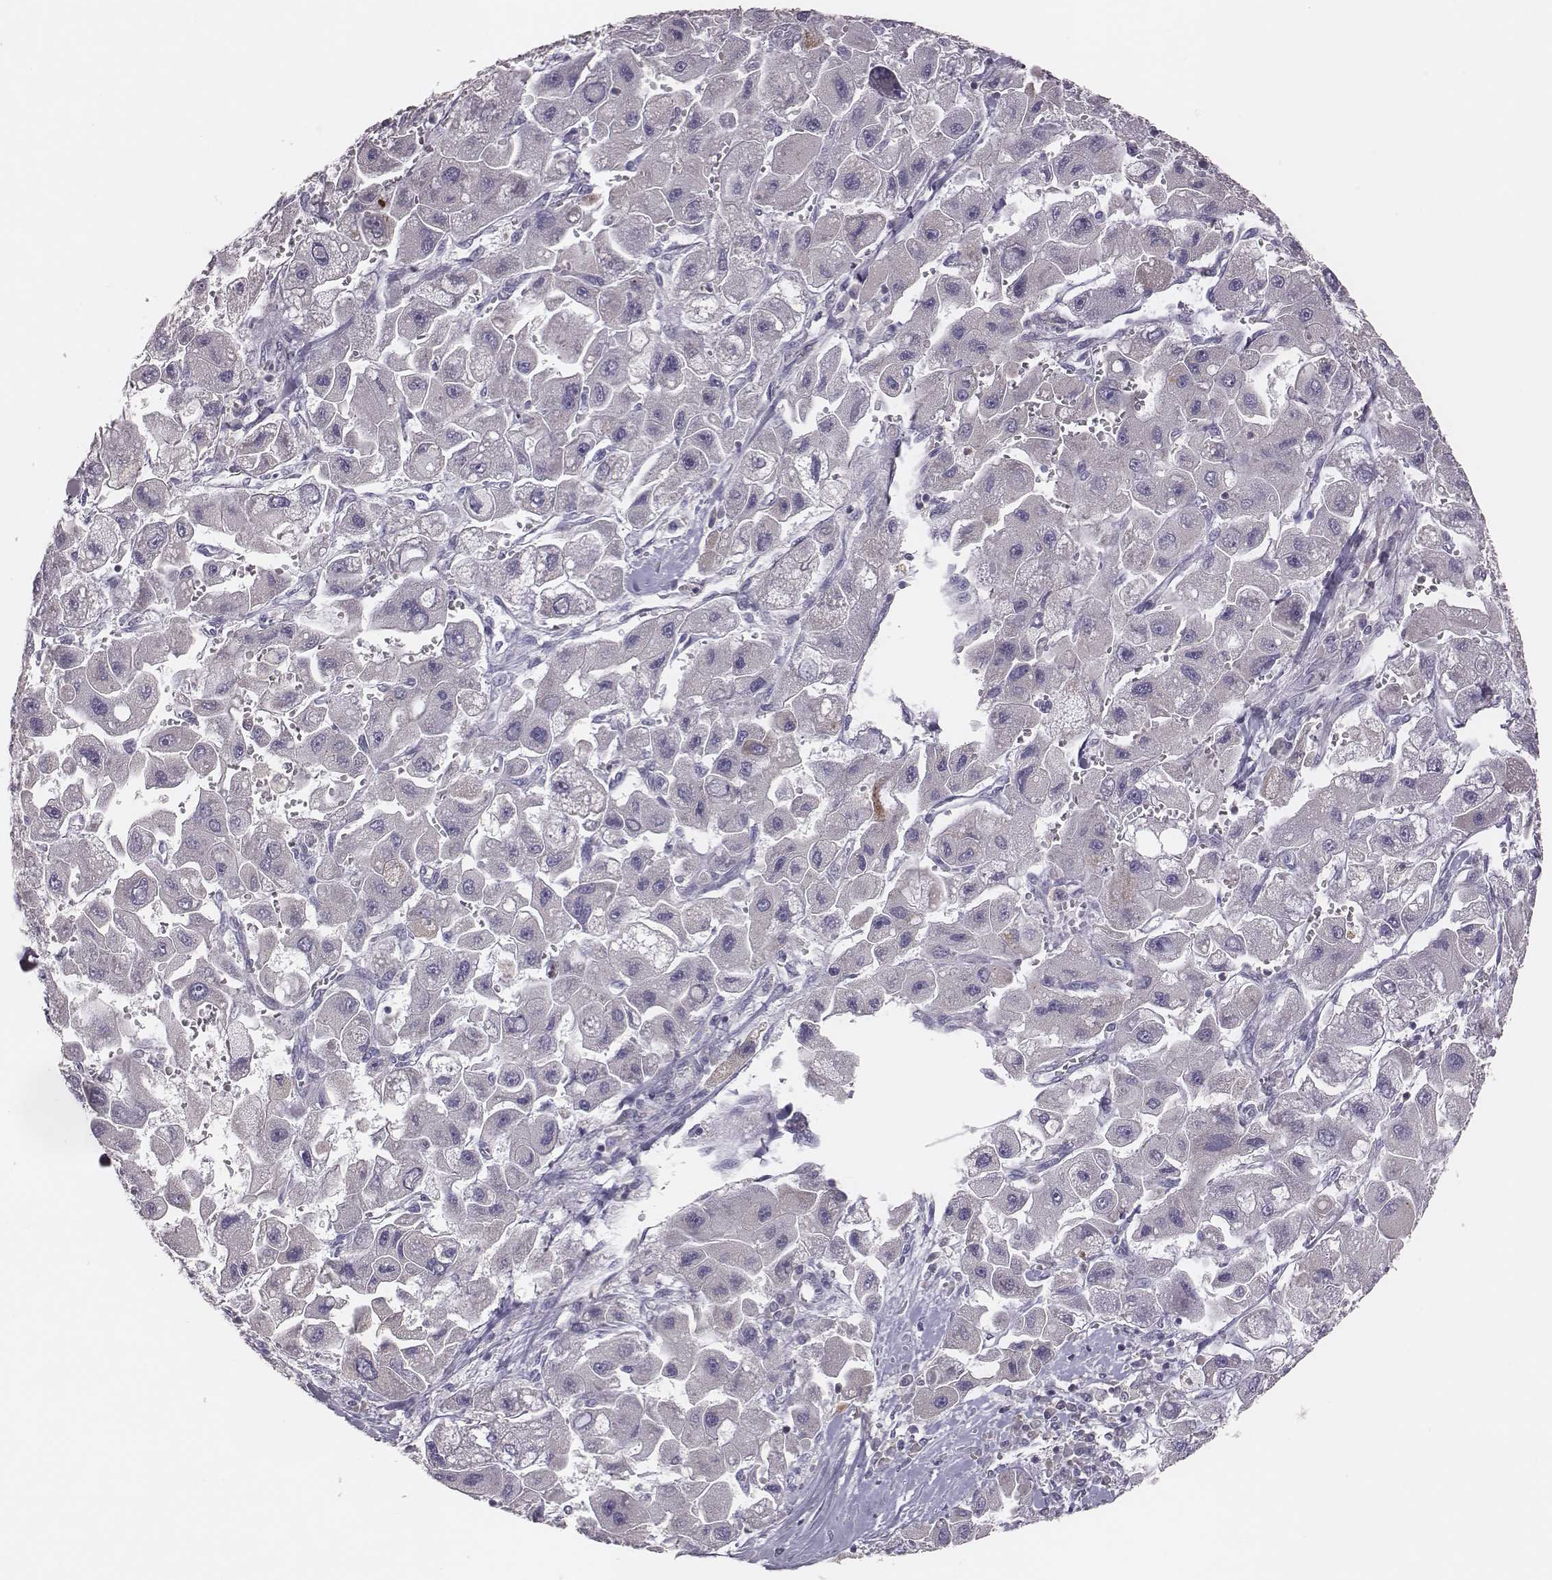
{"staining": {"intensity": "negative", "quantity": "none", "location": "none"}, "tissue": "liver cancer", "cell_type": "Tumor cells", "image_type": "cancer", "snomed": [{"axis": "morphology", "description": "Carcinoma, Hepatocellular, NOS"}, {"axis": "topography", "description": "Liver"}], "caption": "The histopathology image reveals no staining of tumor cells in liver cancer (hepatocellular carcinoma).", "gene": "CAD", "patient": {"sex": "male", "age": 24}}